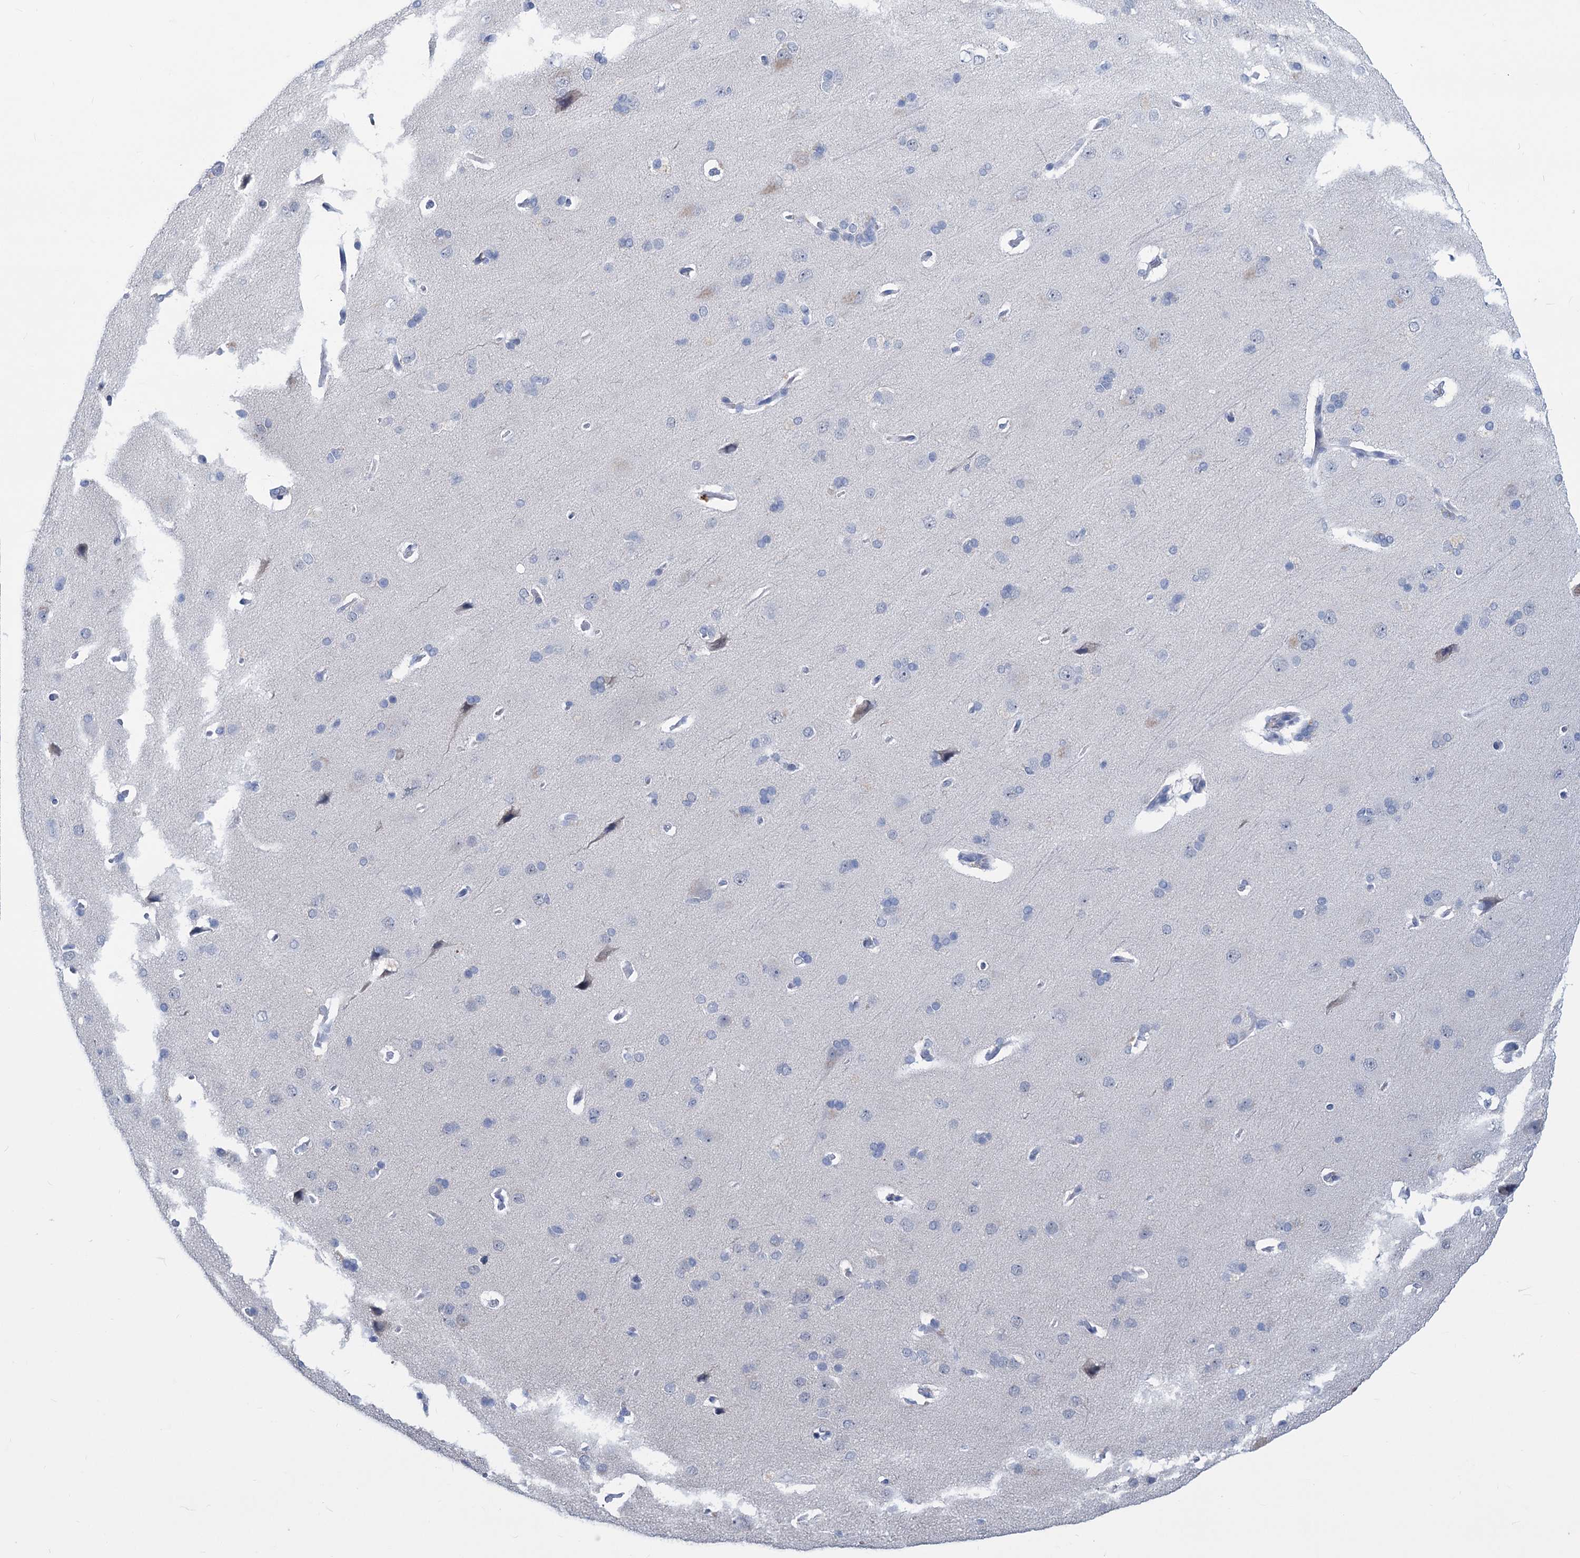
{"staining": {"intensity": "negative", "quantity": "none", "location": "none"}, "tissue": "cerebral cortex", "cell_type": "Endothelial cells", "image_type": "normal", "snomed": [{"axis": "morphology", "description": "Normal tissue, NOS"}, {"axis": "topography", "description": "Cerebral cortex"}], "caption": "IHC of benign cerebral cortex demonstrates no expression in endothelial cells. (DAB (3,3'-diaminobenzidine) IHC with hematoxylin counter stain).", "gene": "NEU3", "patient": {"sex": "male", "age": 62}}